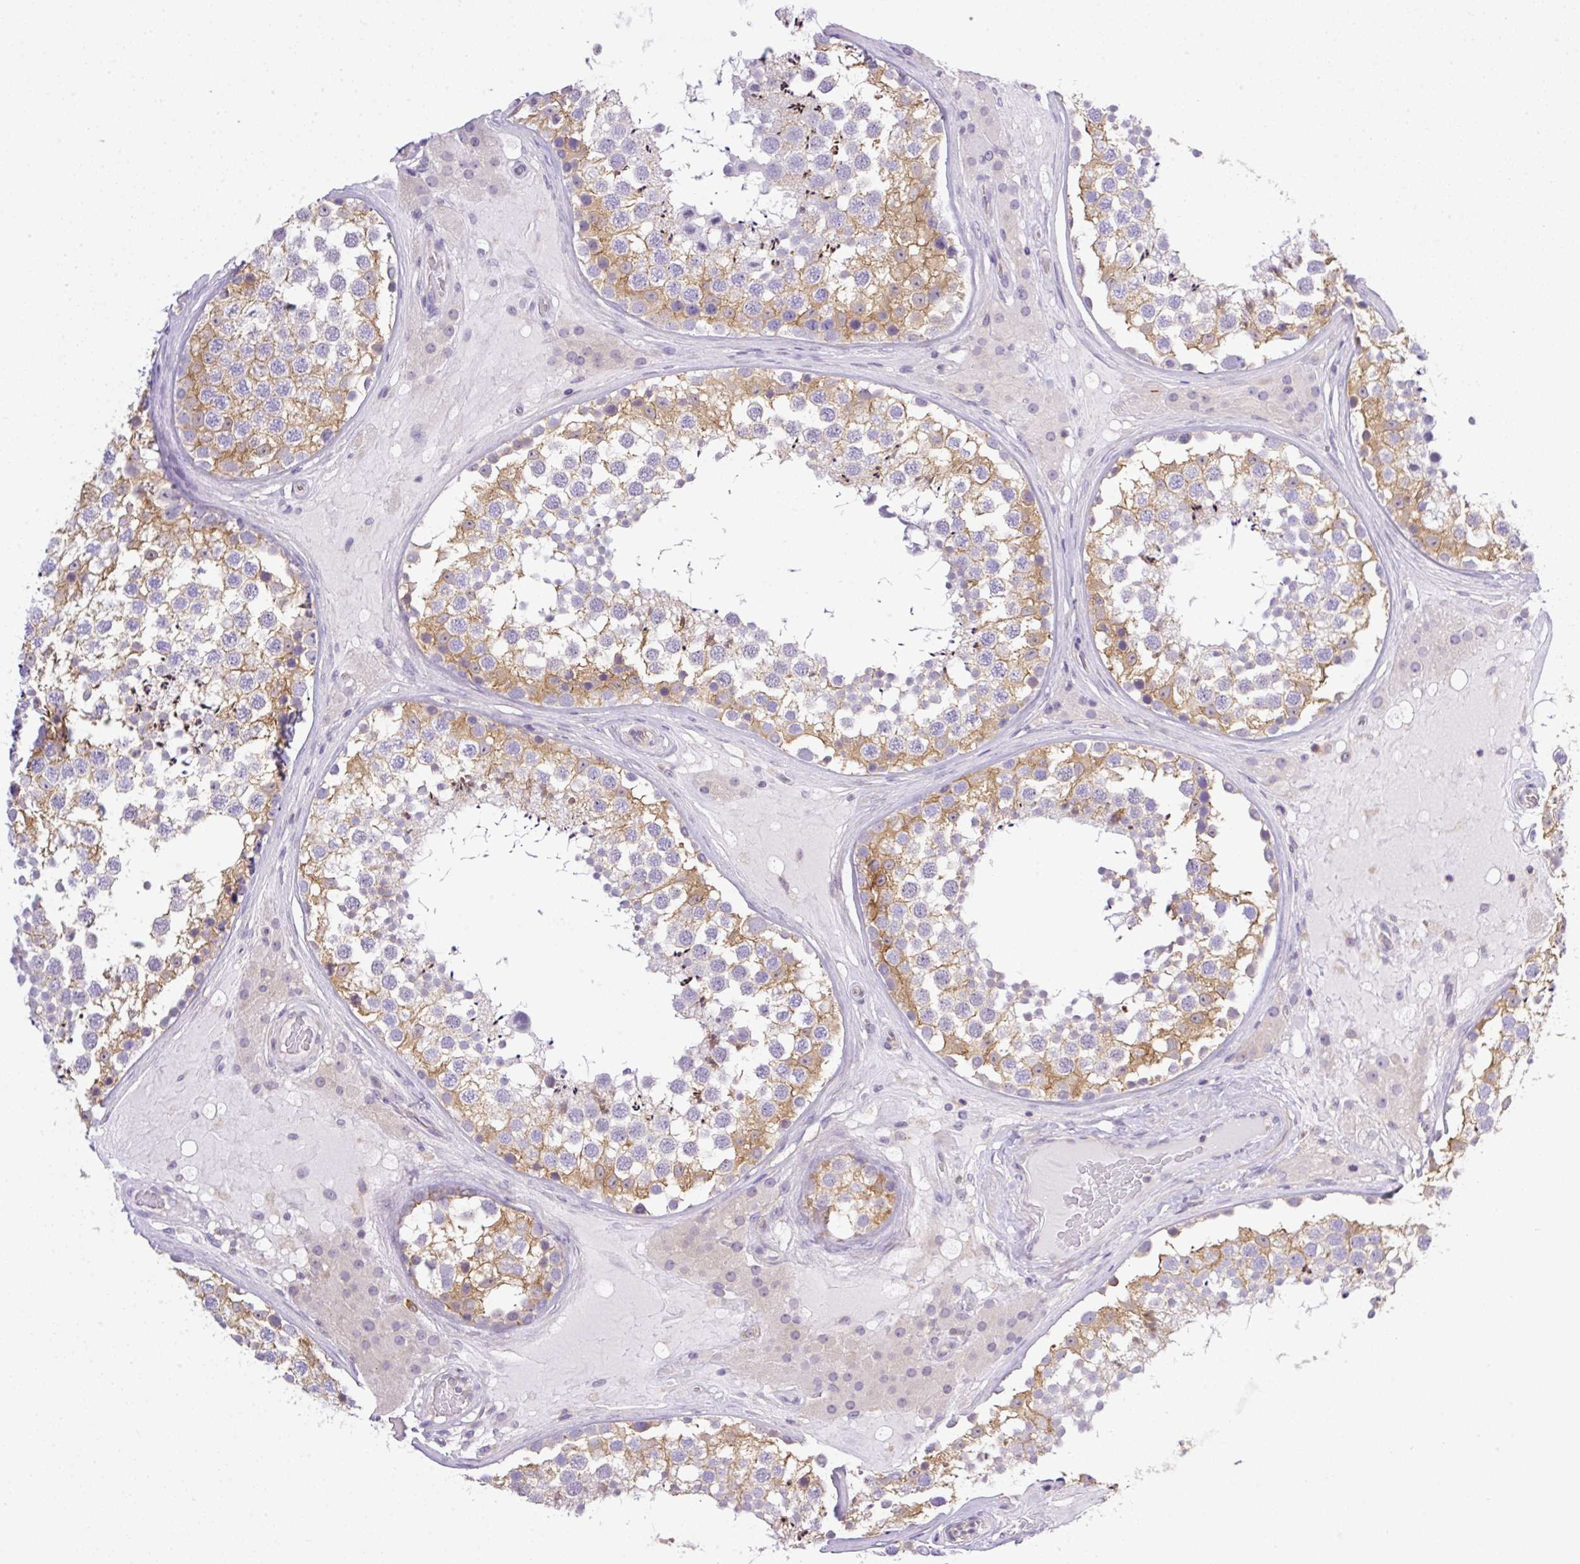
{"staining": {"intensity": "moderate", "quantity": "25%-75%", "location": "cytoplasmic/membranous"}, "tissue": "testis", "cell_type": "Cells in seminiferous ducts", "image_type": "normal", "snomed": [{"axis": "morphology", "description": "Normal tissue, NOS"}, {"axis": "topography", "description": "Testis"}], "caption": "Moderate cytoplasmic/membranous staining for a protein is present in approximately 25%-75% of cells in seminiferous ducts of normal testis using immunohistochemistry (IHC).", "gene": "CAMK2A", "patient": {"sex": "male", "age": 46}}